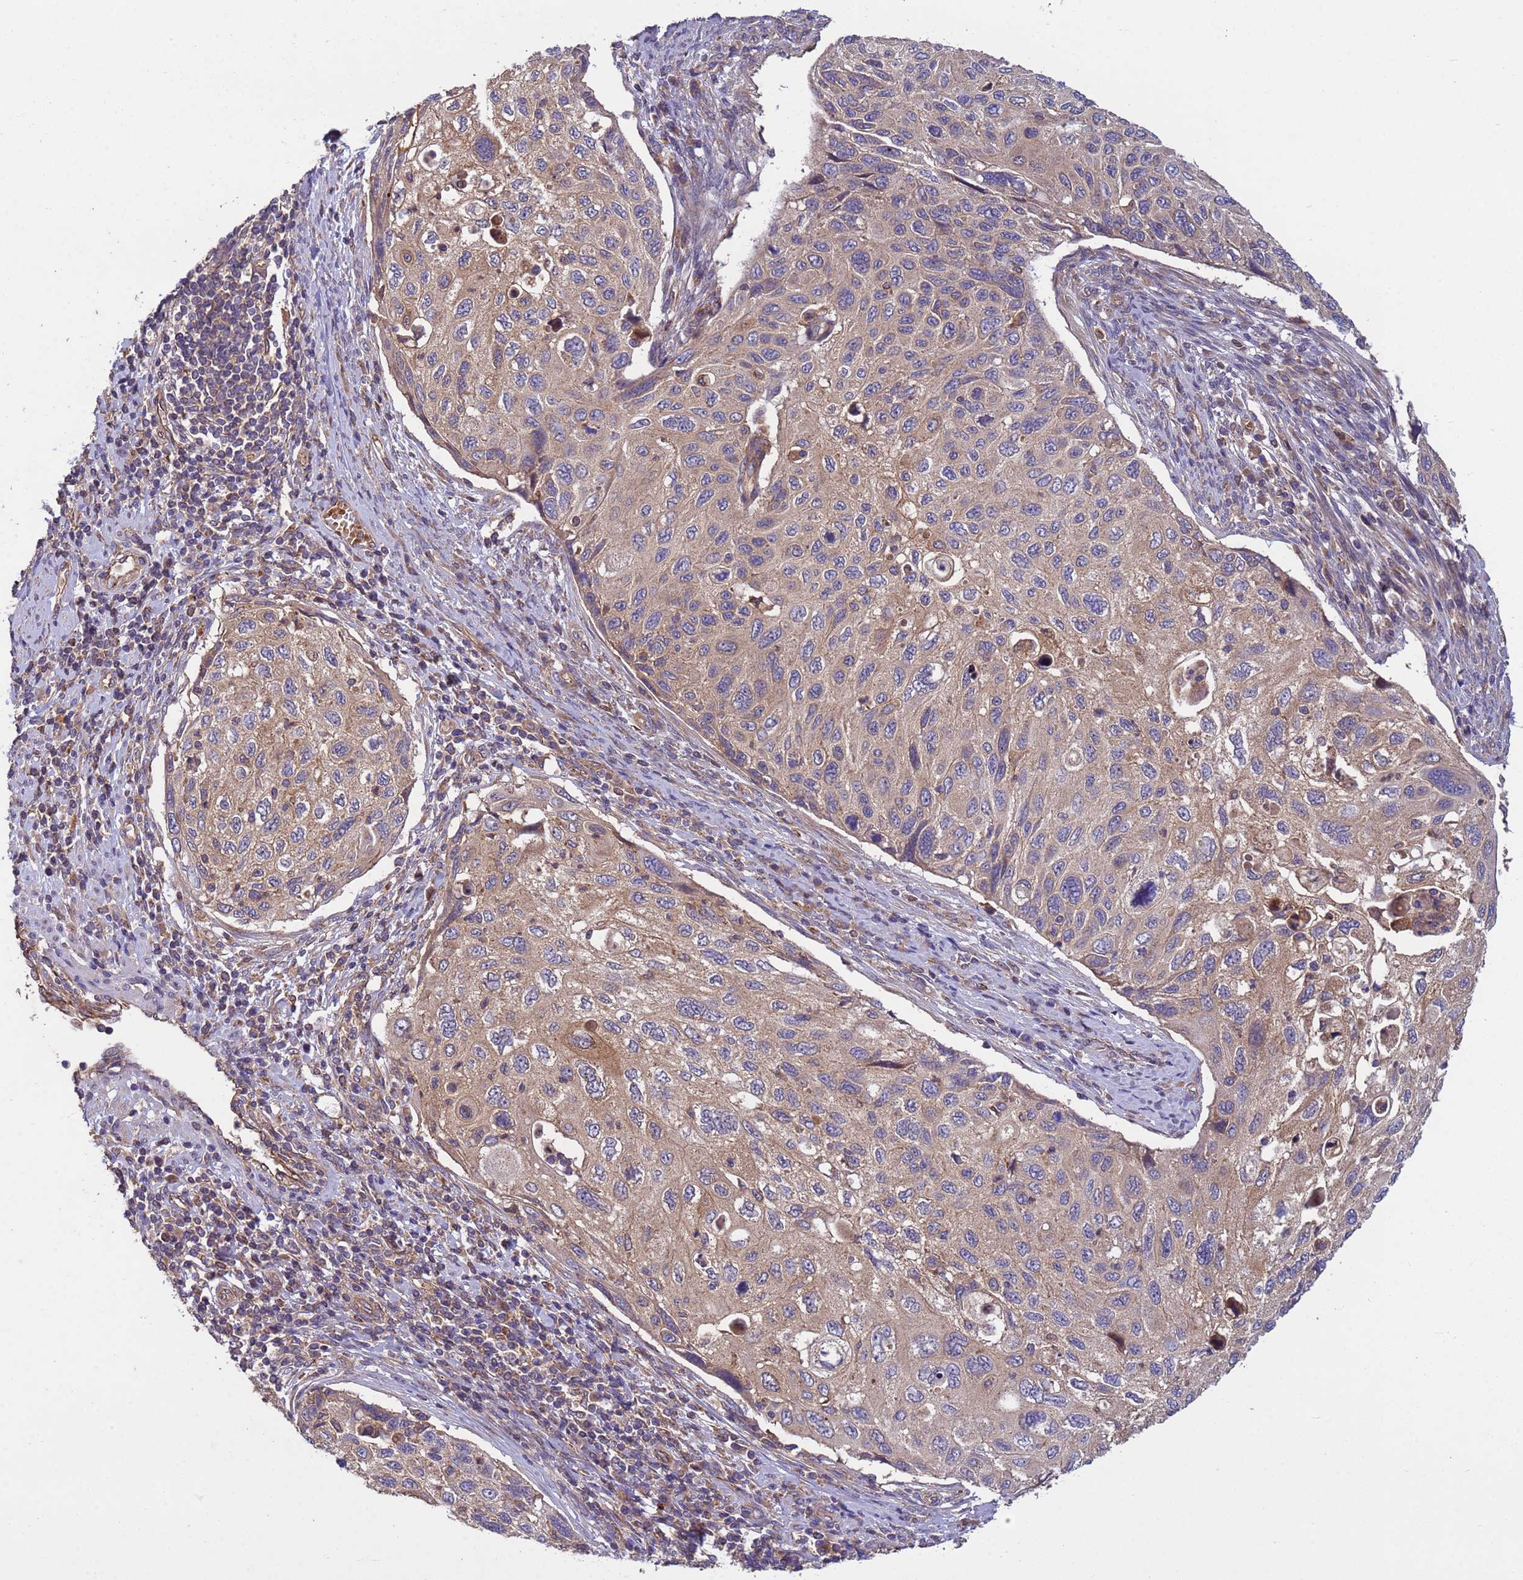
{"staining": {"intensity": "weak", "quantity": ">75%", "location": "cytoplasmic/membranous"}, "tissue": "cervical cancer", "cell_type": "Tumor cells", "image_type": "cancer", "snomed": [{"axis": "morphology", "description": "Squamous cell carcinoma, NOS"}, {"axis": "topography", "description": "Cervix"}], "caption": "Brown immunohistochemical staining in squamous cell carcinoma (cervical) reveals weak cytoplasmic/membranous positivity in about >75% of tumor cells.", "gene": "RAB10", "patient": {"sex": "female", "age": 70}}